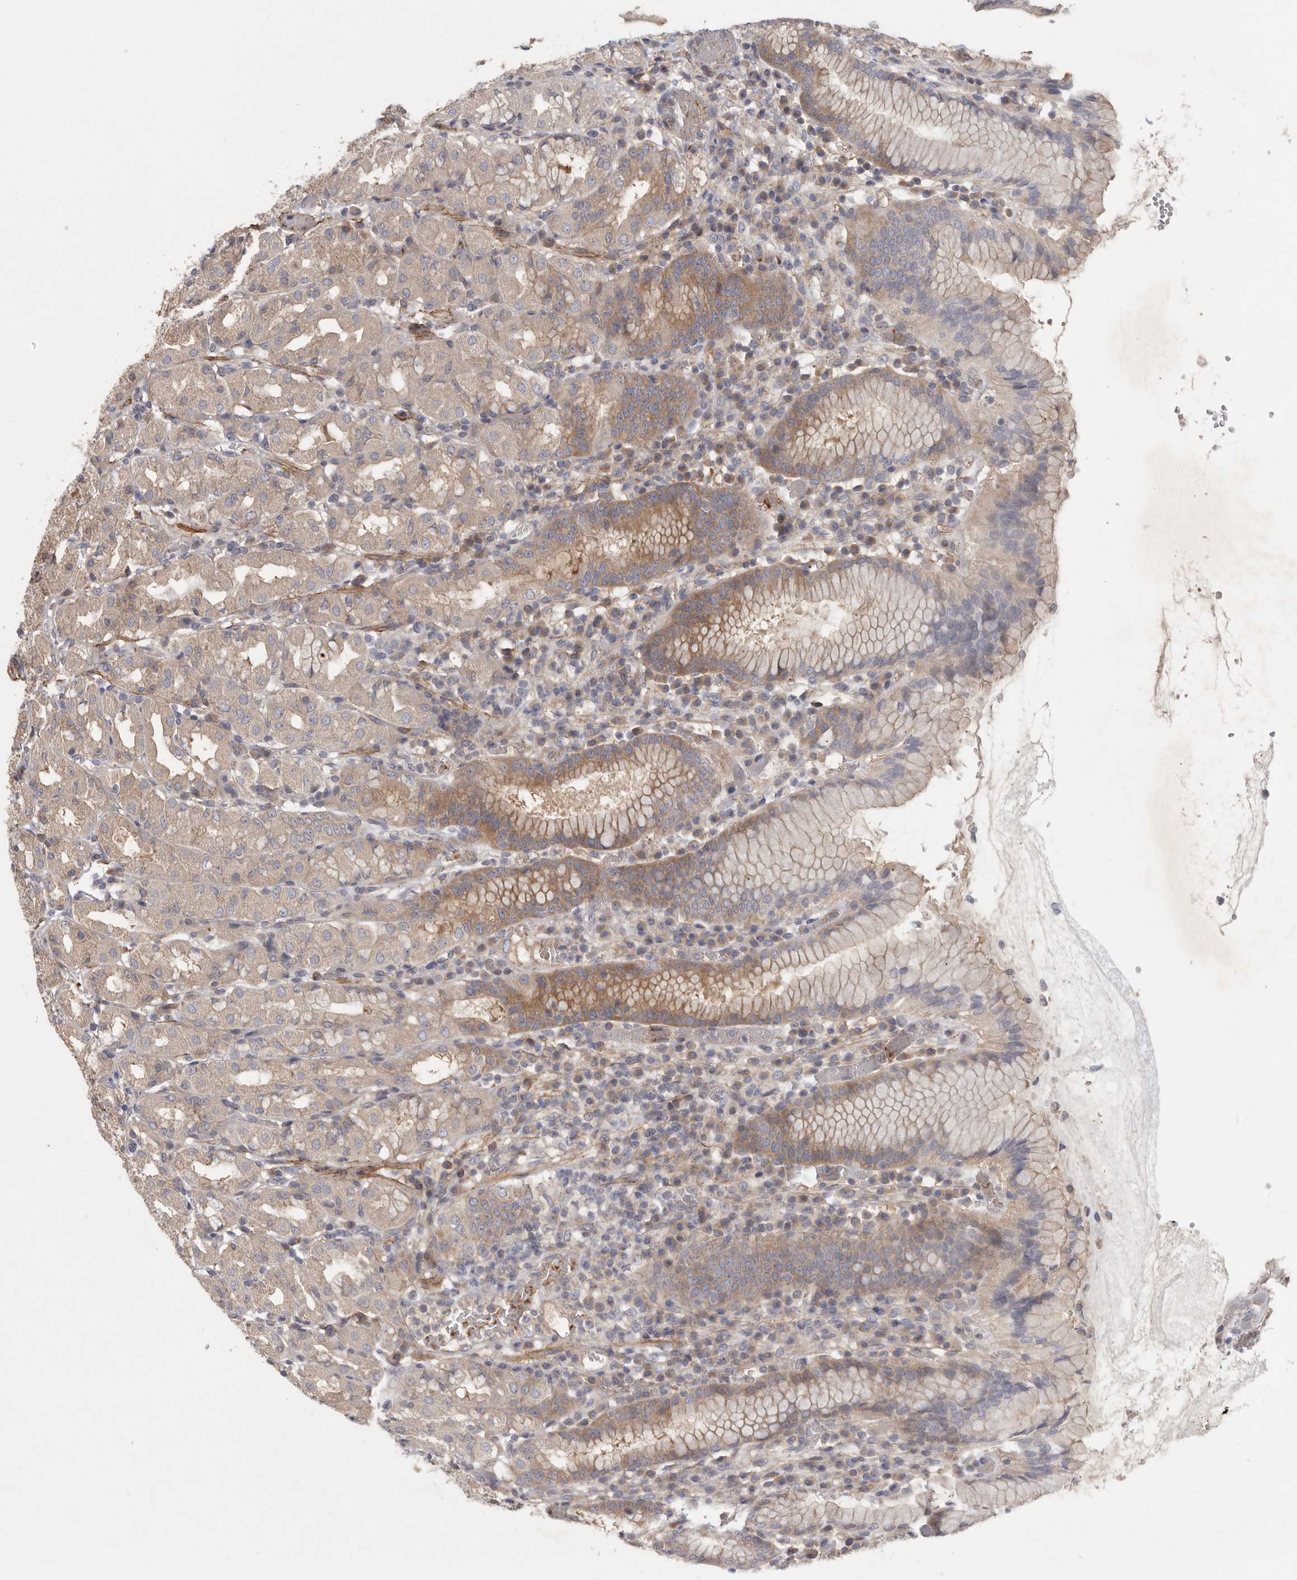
{"staining": {"intensity": "moderate", "quantity": "25%-75%", "location": "cytoplasmic/membranous"}, "tissue": "stomach", "cell_type": "Glandular cells", "image_type": "normal", "snomed": [{"axis": "morphology", "description": "Normal tissue, NOS"}, {"axis": "topography", "description": "Stomach"}, {"axis": "topography", "description": "Stomach, lower"}], "caption": "A photomicrograph of human stomach stained for a protein demonstrates moderate cytoplasmic/membranous brown staining in glandular cells.", "gene": "CFAP298", "patient": {"sex": "female", "age": 56}}